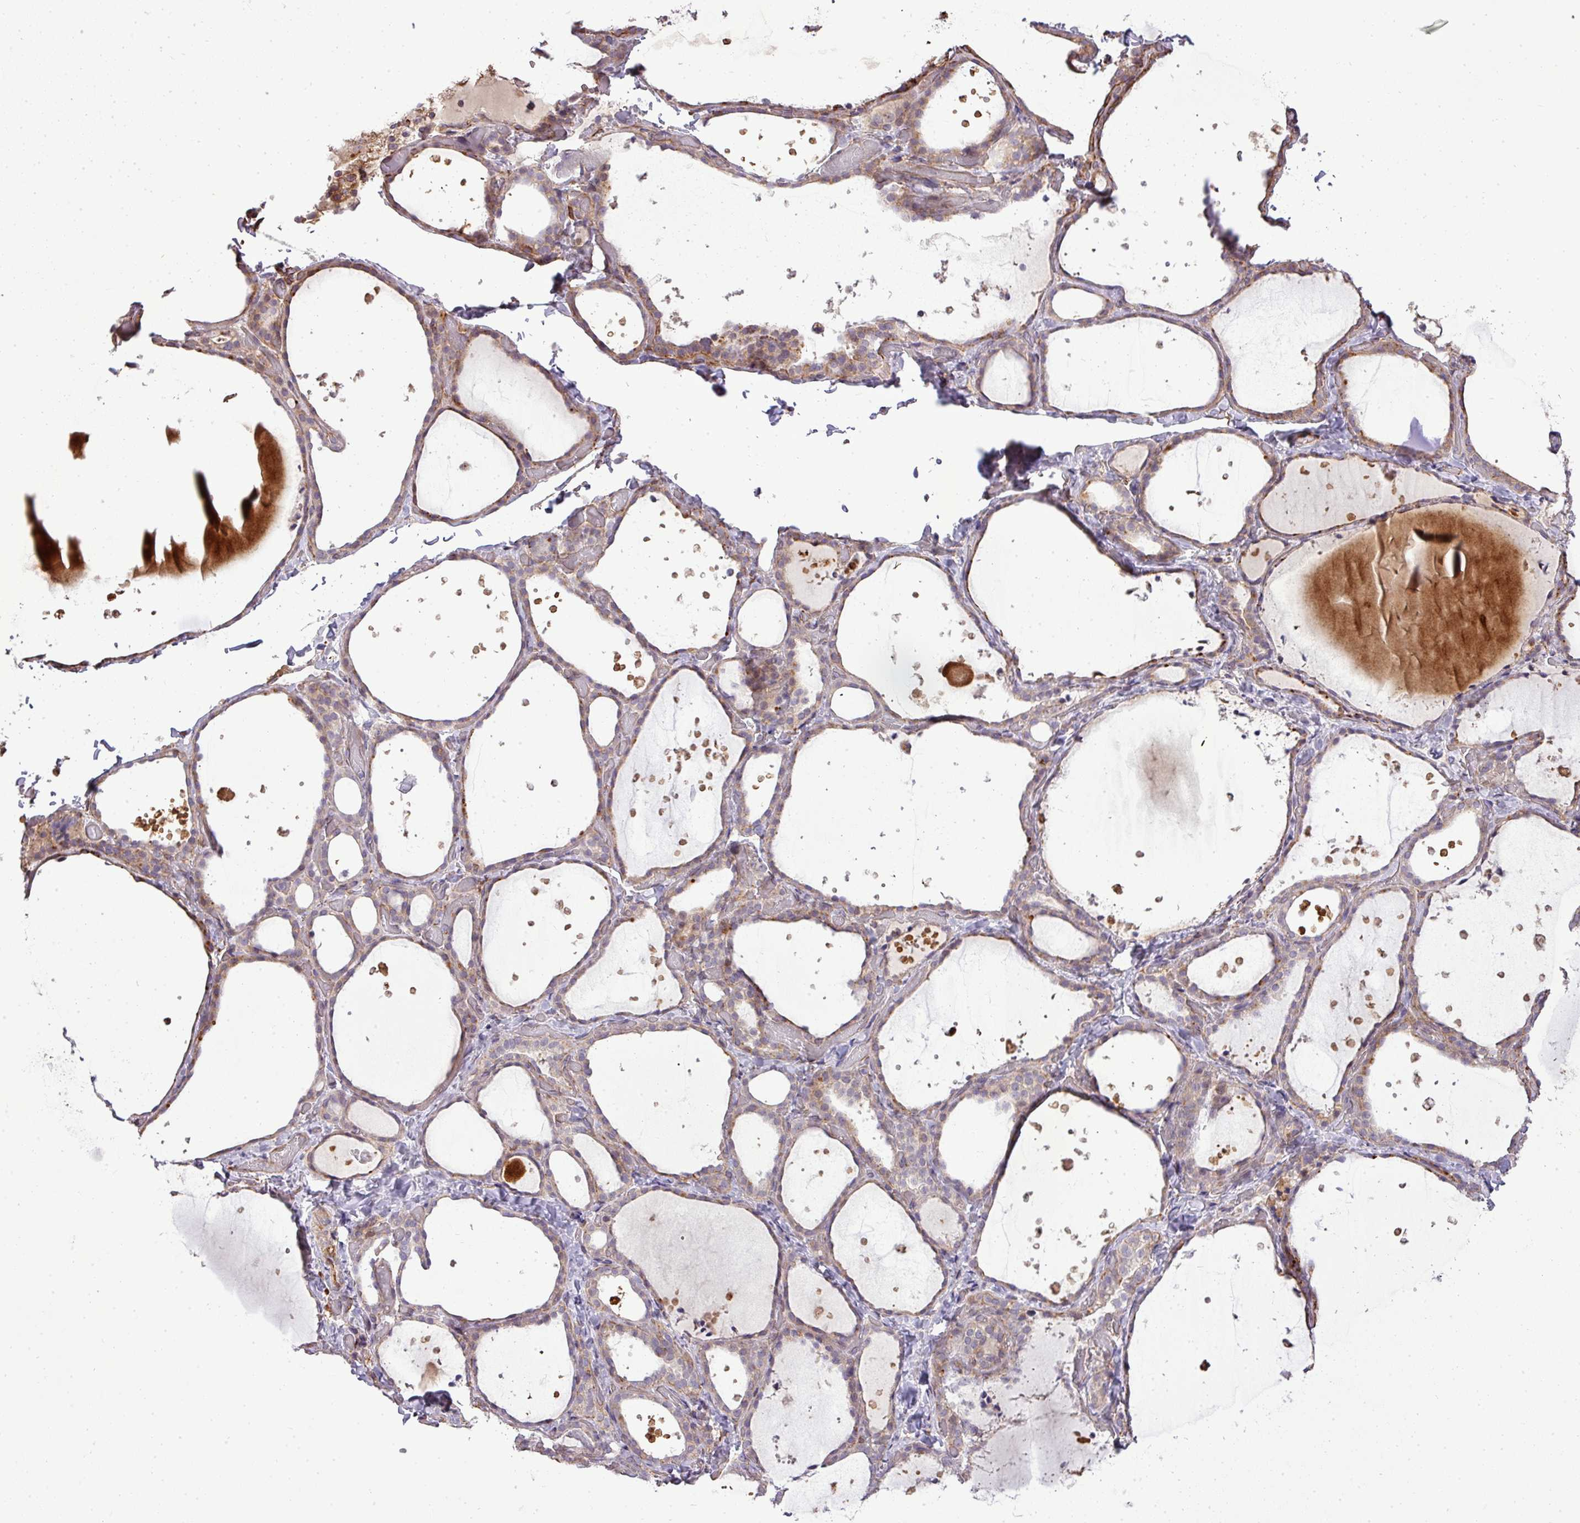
{"staining": {"intensity": "negative", "quantity": "none", "location": "none"}, "tissue": "thyroid gland", "cell_type": "Glandular cells", "image_type": "normal", "snomed": [{"axis": "morphology", "description": "Normal tissue, NOS"}, {"axis": "topography", "description": "Thyroid gland"}], "caption": "Glandular cells show no significant positivity in normal thyroid gland.", "gene": "PDRG1", "patient": {"sex": "female", "age": 44}}